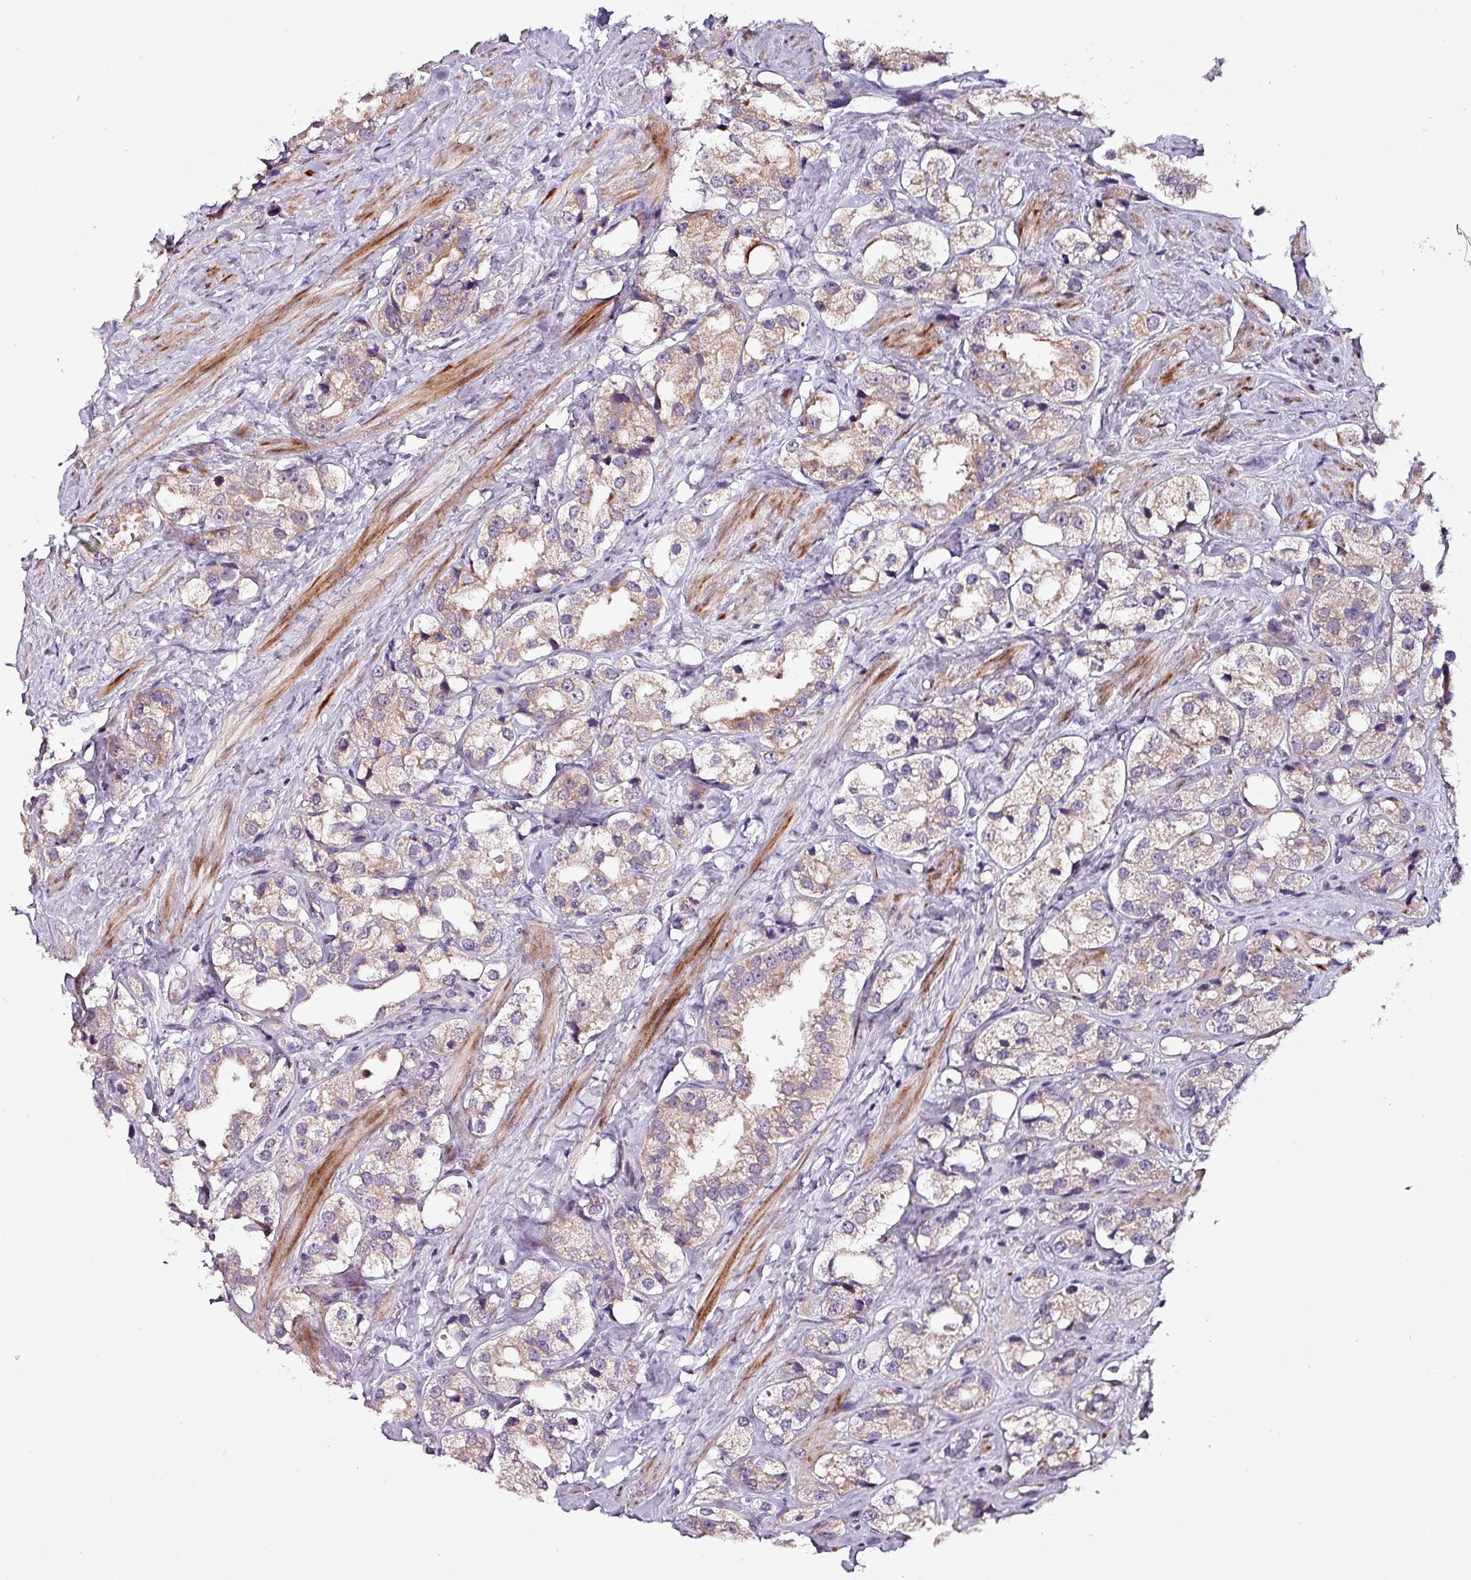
{"staining": {"intensity": "weak", "quantity": "25%-75%", "location": "cytoplasmic/membranous"}, "tissue": "prostate cancer", "cell_type": "Tumor cells", "image_type": "cancer", "snomed": [{"axis": "morphology", "description": "Adenocarcinoma, NOS"}, {"axis": "topography", "description": "Prostate"}], "caption": "Weak cytoplasmic/membranous expression for a protein is appreciated in about 25%-75% of tumor cells of prostate cancer (adenocarcinoma) using immunohistochemistry.", "gene": "GRAPL", "patient": {"sex": "male", "age": 79}}